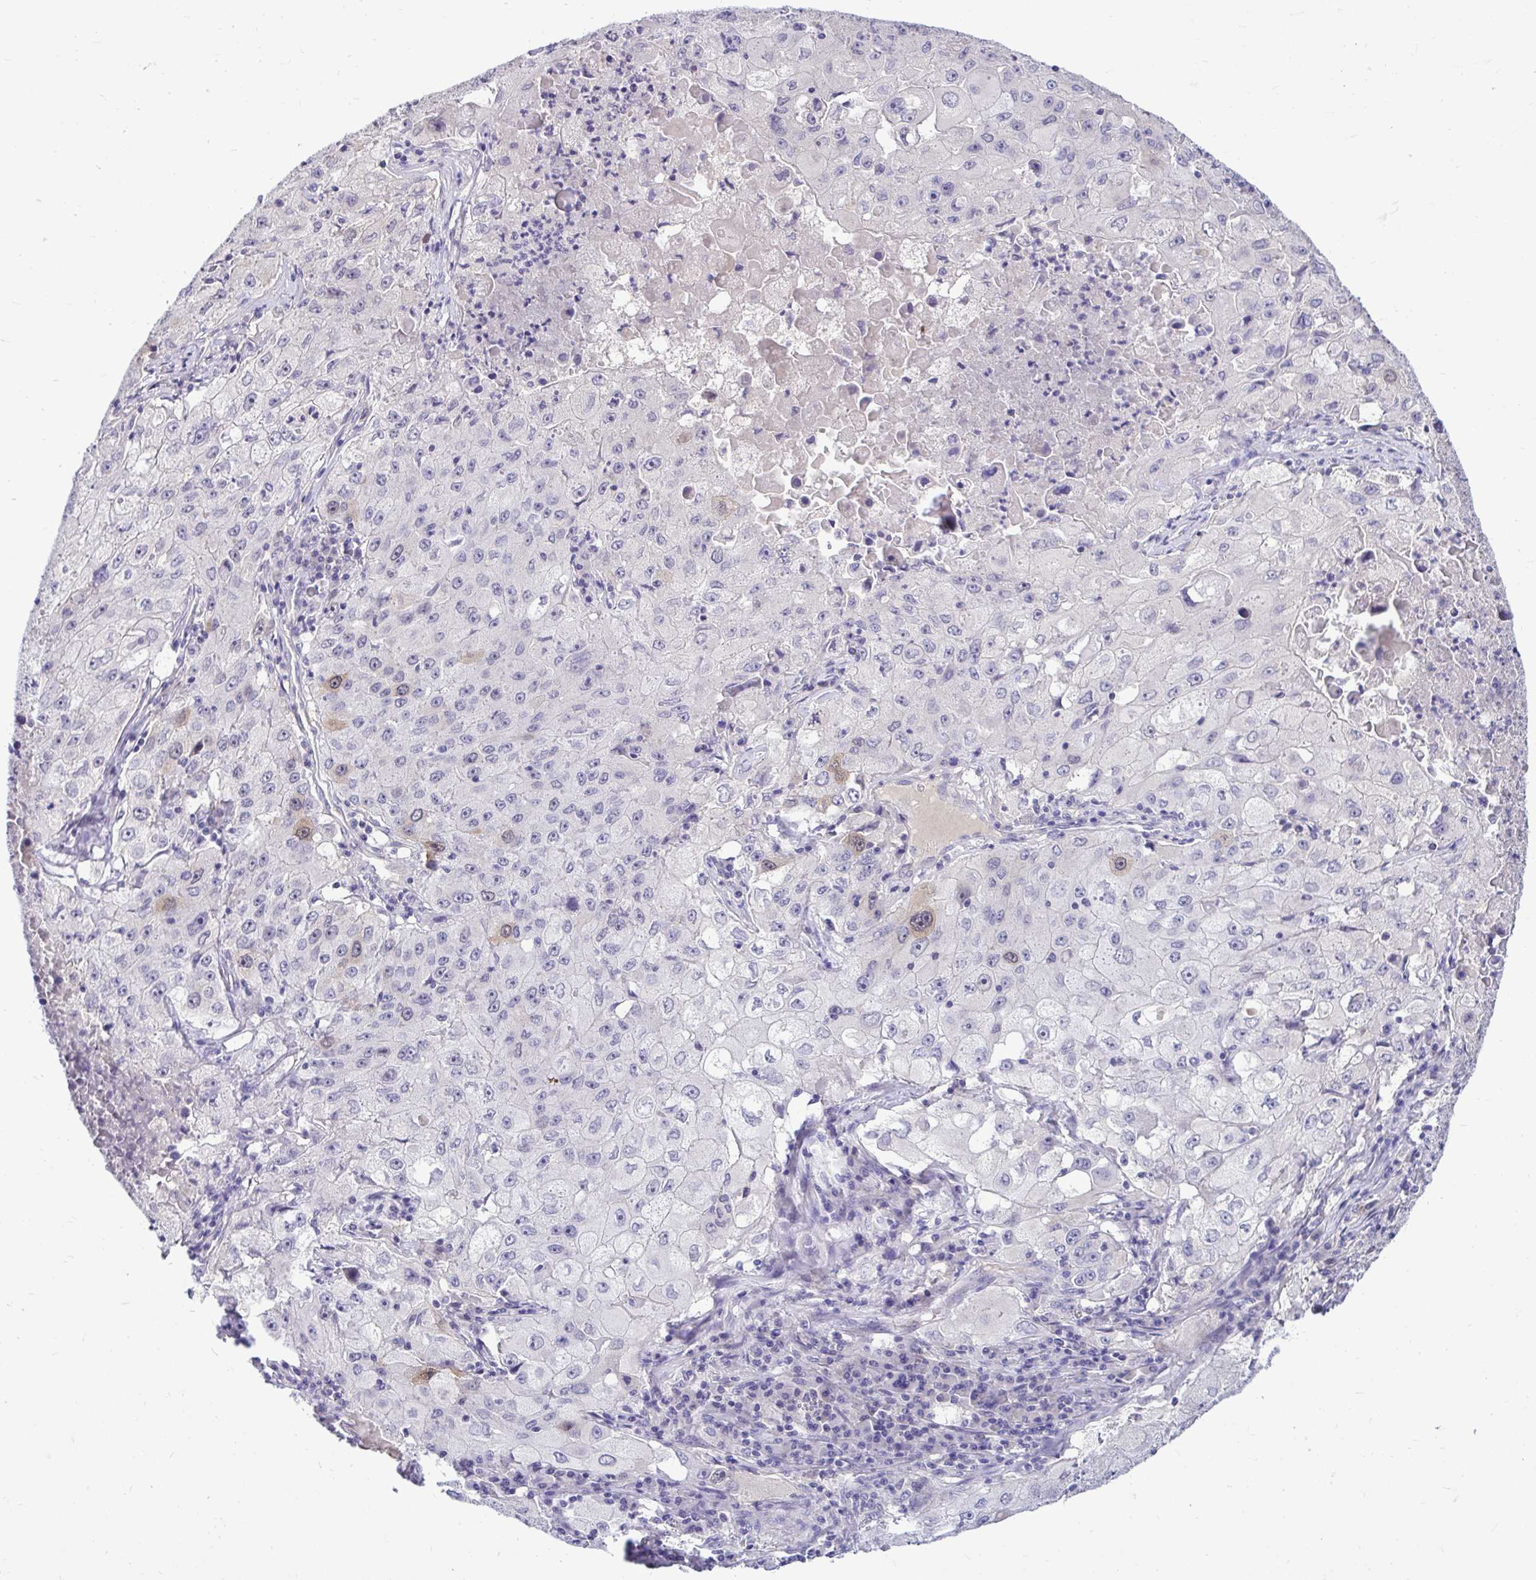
{"staining": {"intensity": "weak", "quantity": "<25%", "location": "cytoplasmic/membranous"}, "tissue": "lung cancer", "cell_type": "Tumor cells", "image_type": "cancer", "snomed": [{"axis": "morphology", "description": "Squamous cell carcinoma, NOS"}, {"axis": "topography", "description": "Lung"}], "caption": "Tumor cells are negative for protein expression in human squamous cell carcinoma (lung).", "gene": "CDC20", "patient": {"sex": "male", "age": 63}}